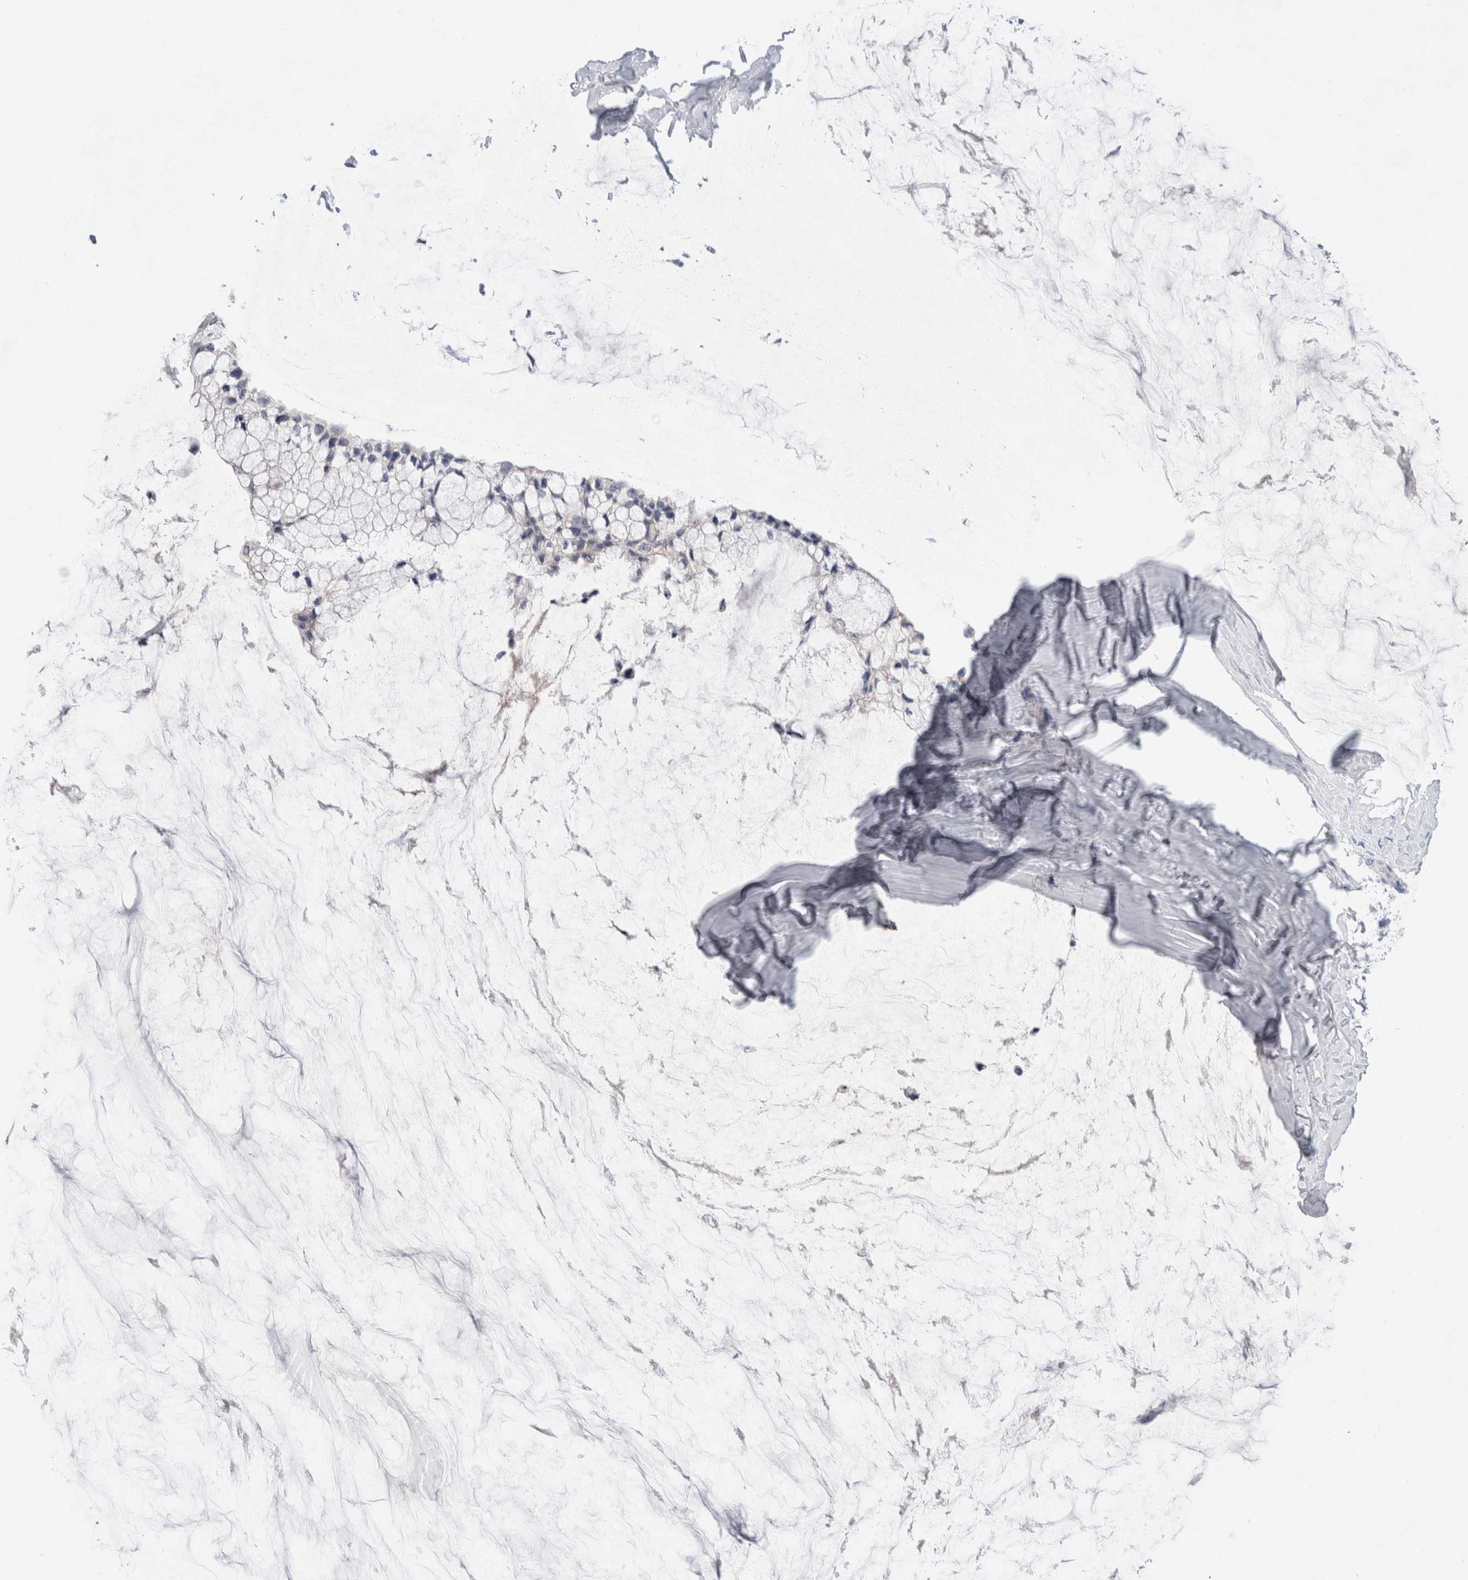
{"staining": {"intensity": "negative", "quantity": "none", "location": "none"}, "tissue": "ovarian cancer", "cell_type": "Tumor cells", "image_type": "cancer", "snomed": [{"axis": "morphology", "description": "Cystadenocarcinoma, mucinous, NOS"}, {"axis": "topography", "description": "Ovary"}], "caption": "Tumor cells show no significant expression in ovarian mucinous cystadenocarcinoma.", "gene": "WIPF2", "patient": {"sex": "female", "age": 39}}